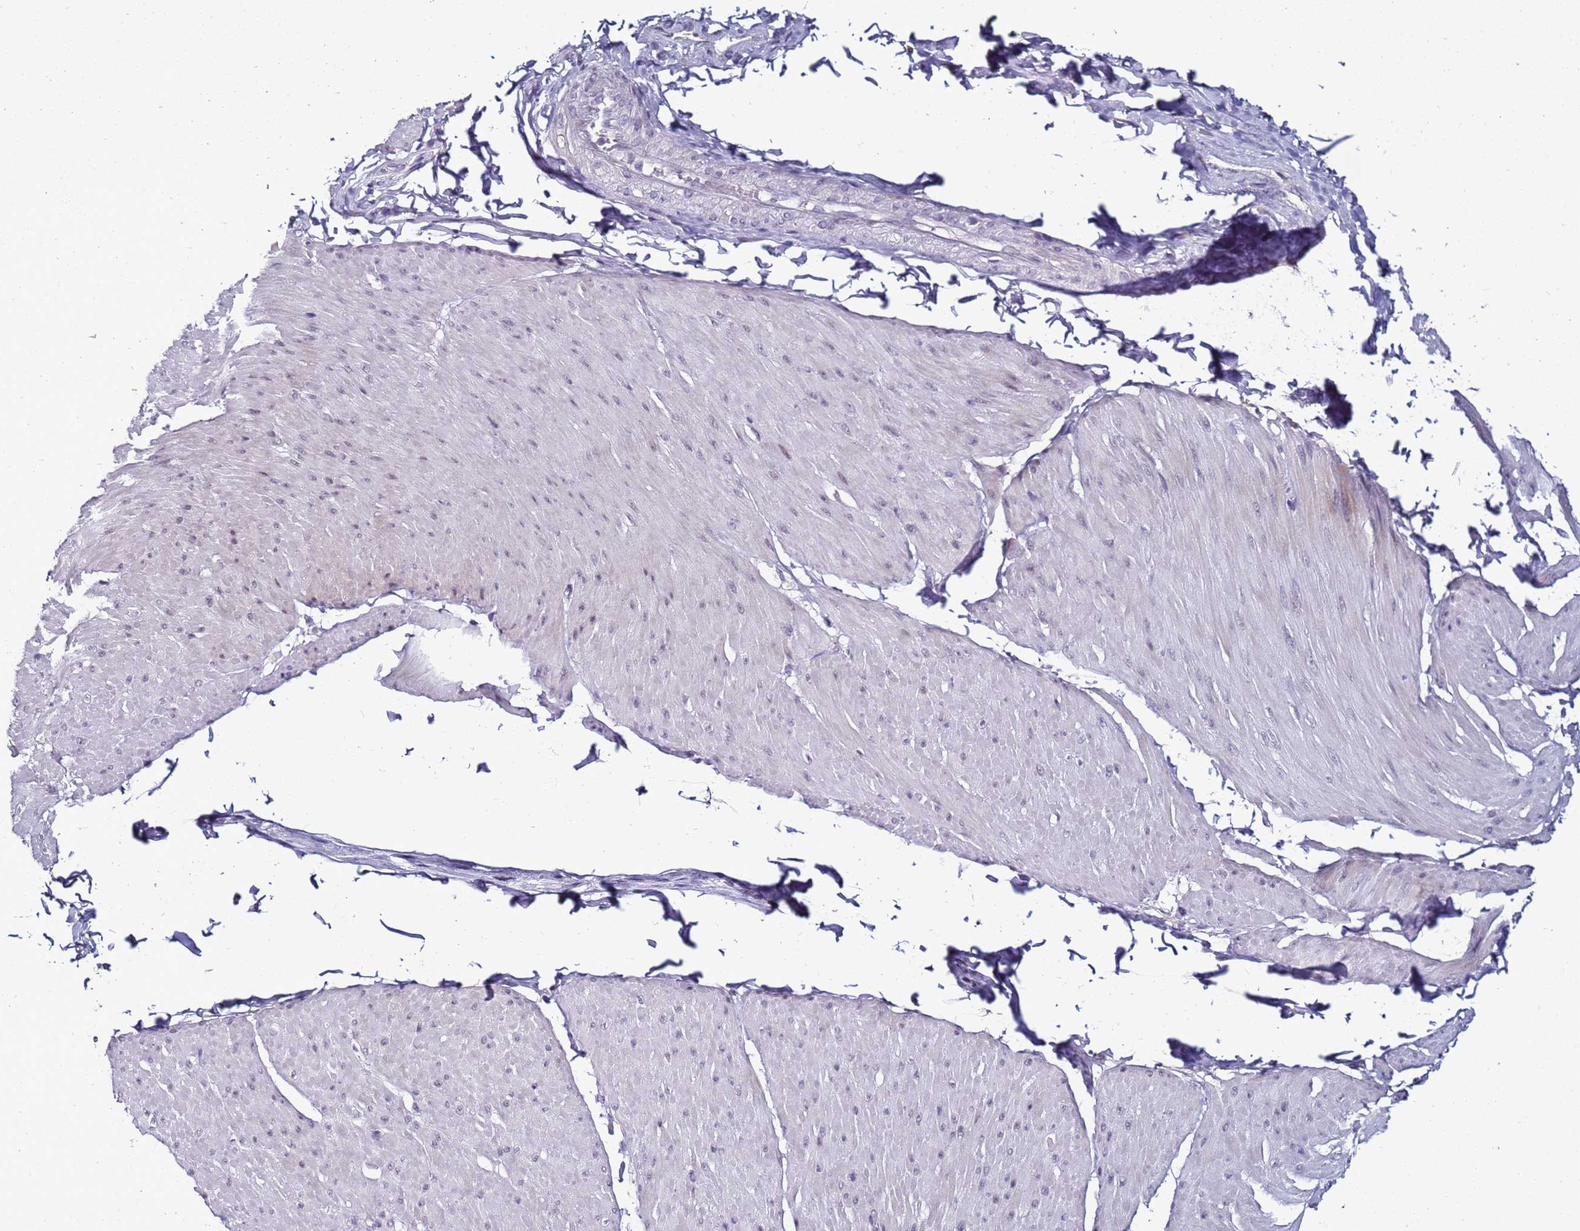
{"staining": {"intensity": "weak", "quantity": "<25%", "location": "nuclear"}, "tissue": "smooth muscle", "cell_type": "Smooth muscle cells", "image_type": "normal", "snomed": [{"axis": "morphology", "description": "Urothelial carcinoma, High grade"}, {"axis": "topography", "description": "Urinary bladder"}], "caption": "Immunohistochemical staining of unremarkable smooth muscle displays no significant positivity in smooth muscle cells.", "gene": "PSMA7", "patient": {"sex": "male", "age": 46}}